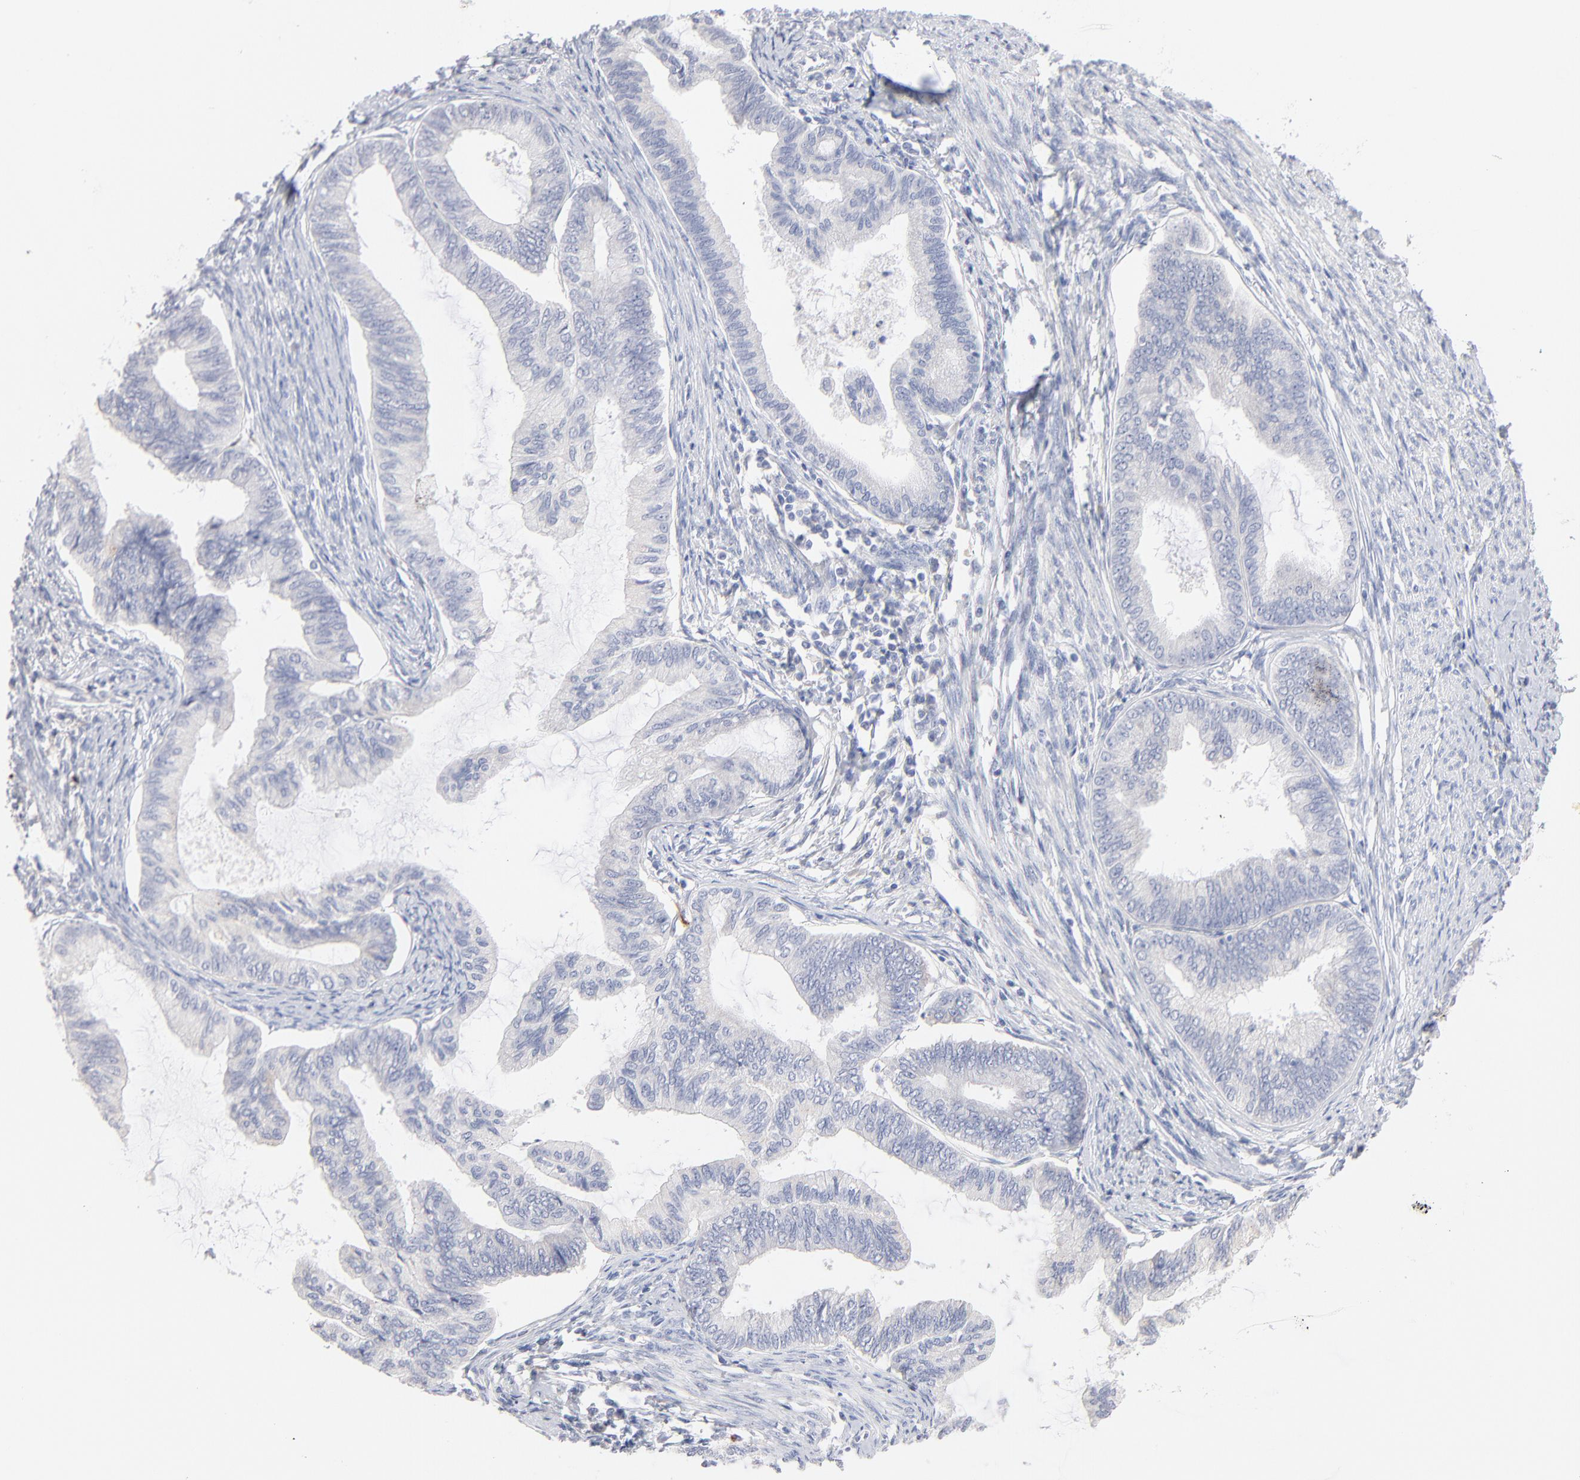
{"staining": {"intensity": "negative", "quantity": "none", "location": "none"}, "tissue": "endometrial cancer", "cell_type": "Tumor cells", "image_type": "cancer", "snomed": [{"axis": "morphology", "description": "Adenocarcinoma, NOS"}, {"axis": "topography", "description": "Endometrium"}], "caption": "A micrograph of human endometrial cancer is negative for staining in tumor cells.", "gene": "F12", "patient": {"sex": "female", "age": 86}}